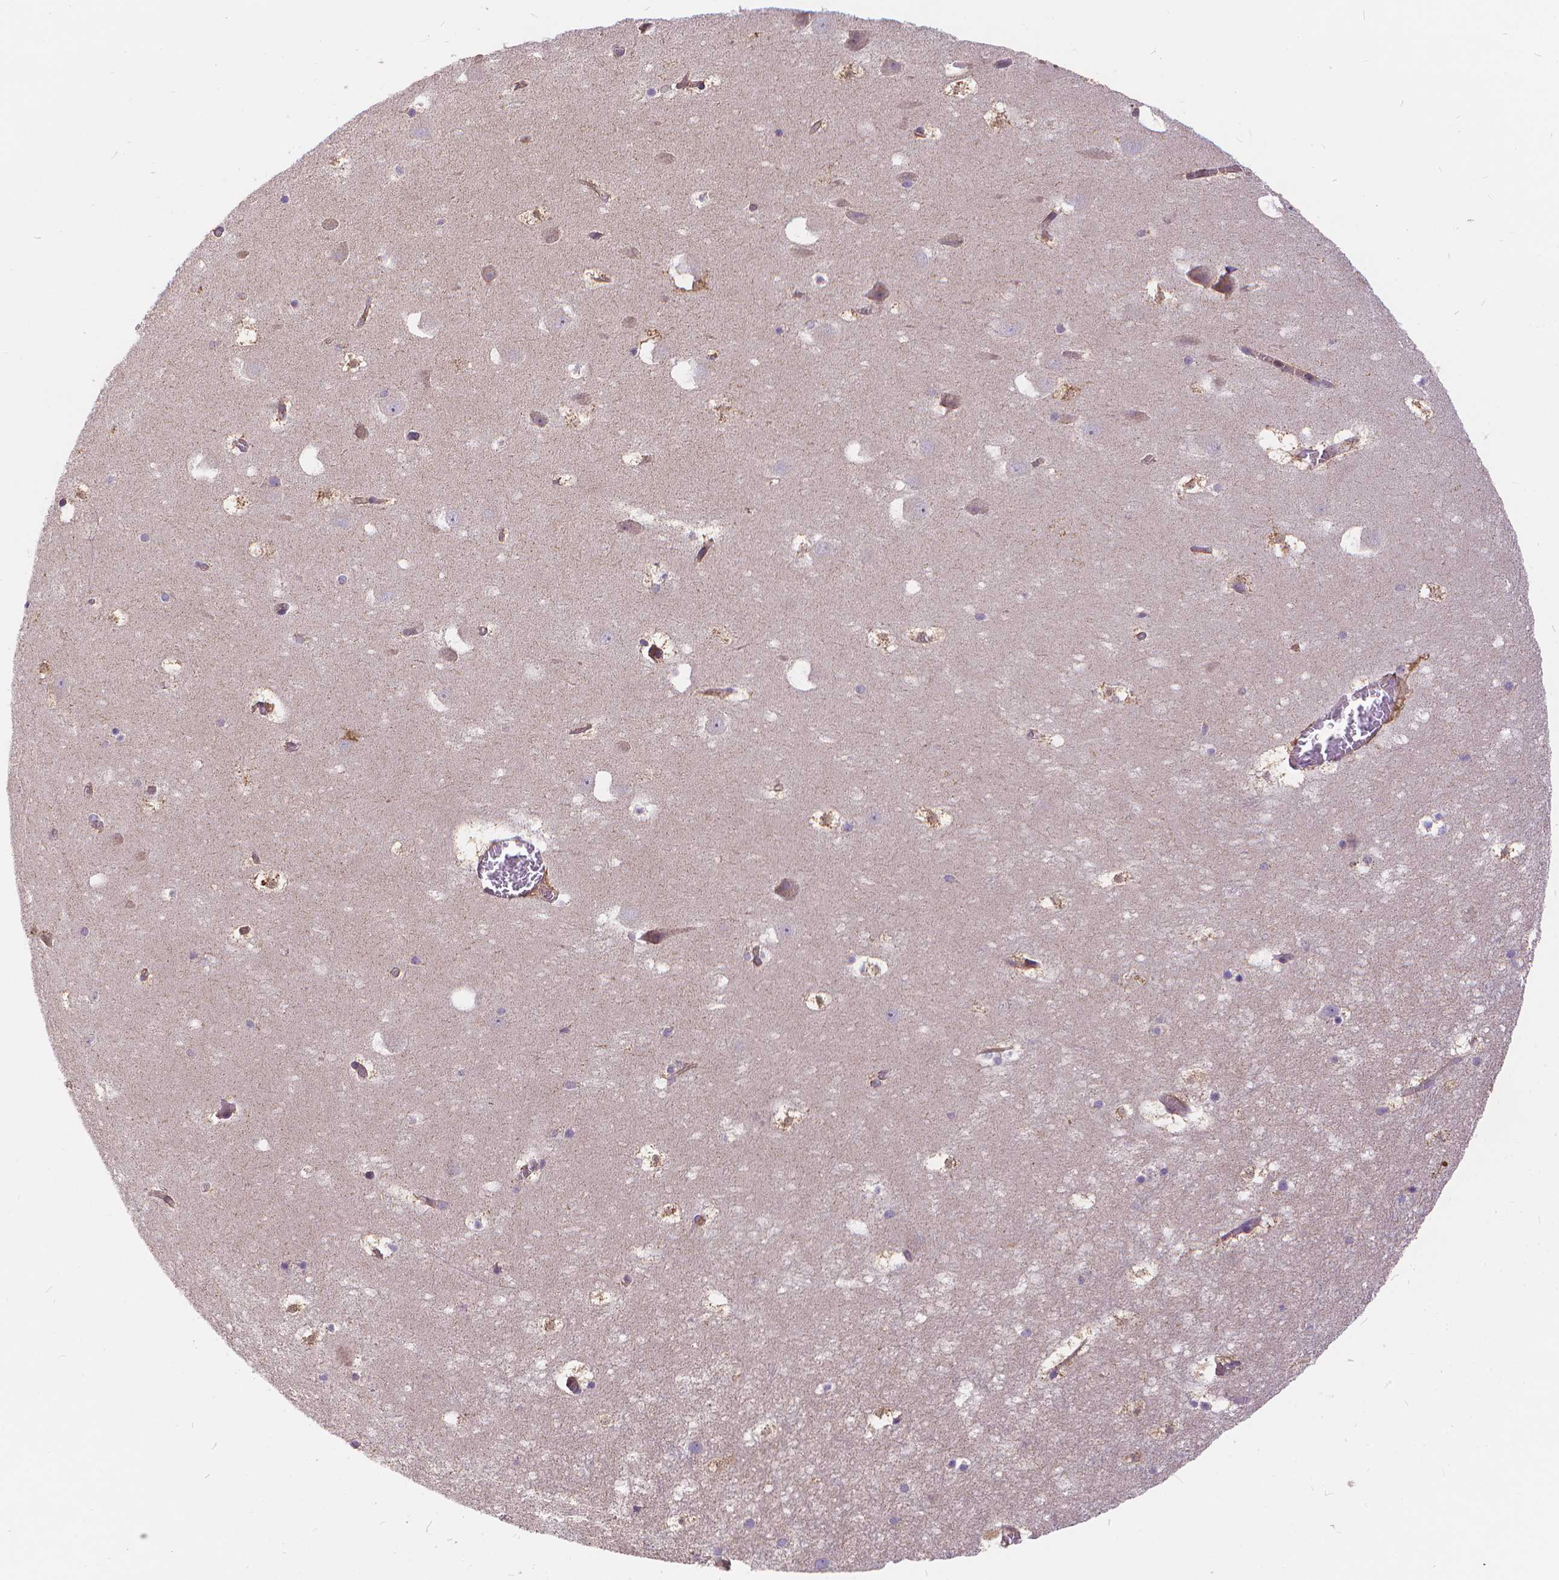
{"staining": {"intensity": "negative", "quantity": "none", "location": "none"}, "tissue": "hippocampus", "cell_type": "Glial cells", "image_type": "normal", "snomed": [{"axis": "morphology", "description": "Normal tissue, NOS"}, {"axis": "topography", "description": "Hippocampus"}], "caption": "High magnification brightfield microscopy of benign hippocampus stained with DAB (3,3'-diaminobenzidine) (brown) and counterstained with hematoxylin (blue): glial cells show no significant staining. (DAB (3,3'-diaminobenzidine) IHC, high magnification).", "gene": "ARAP1", "patient": {"sex": "male", "age": 45}}